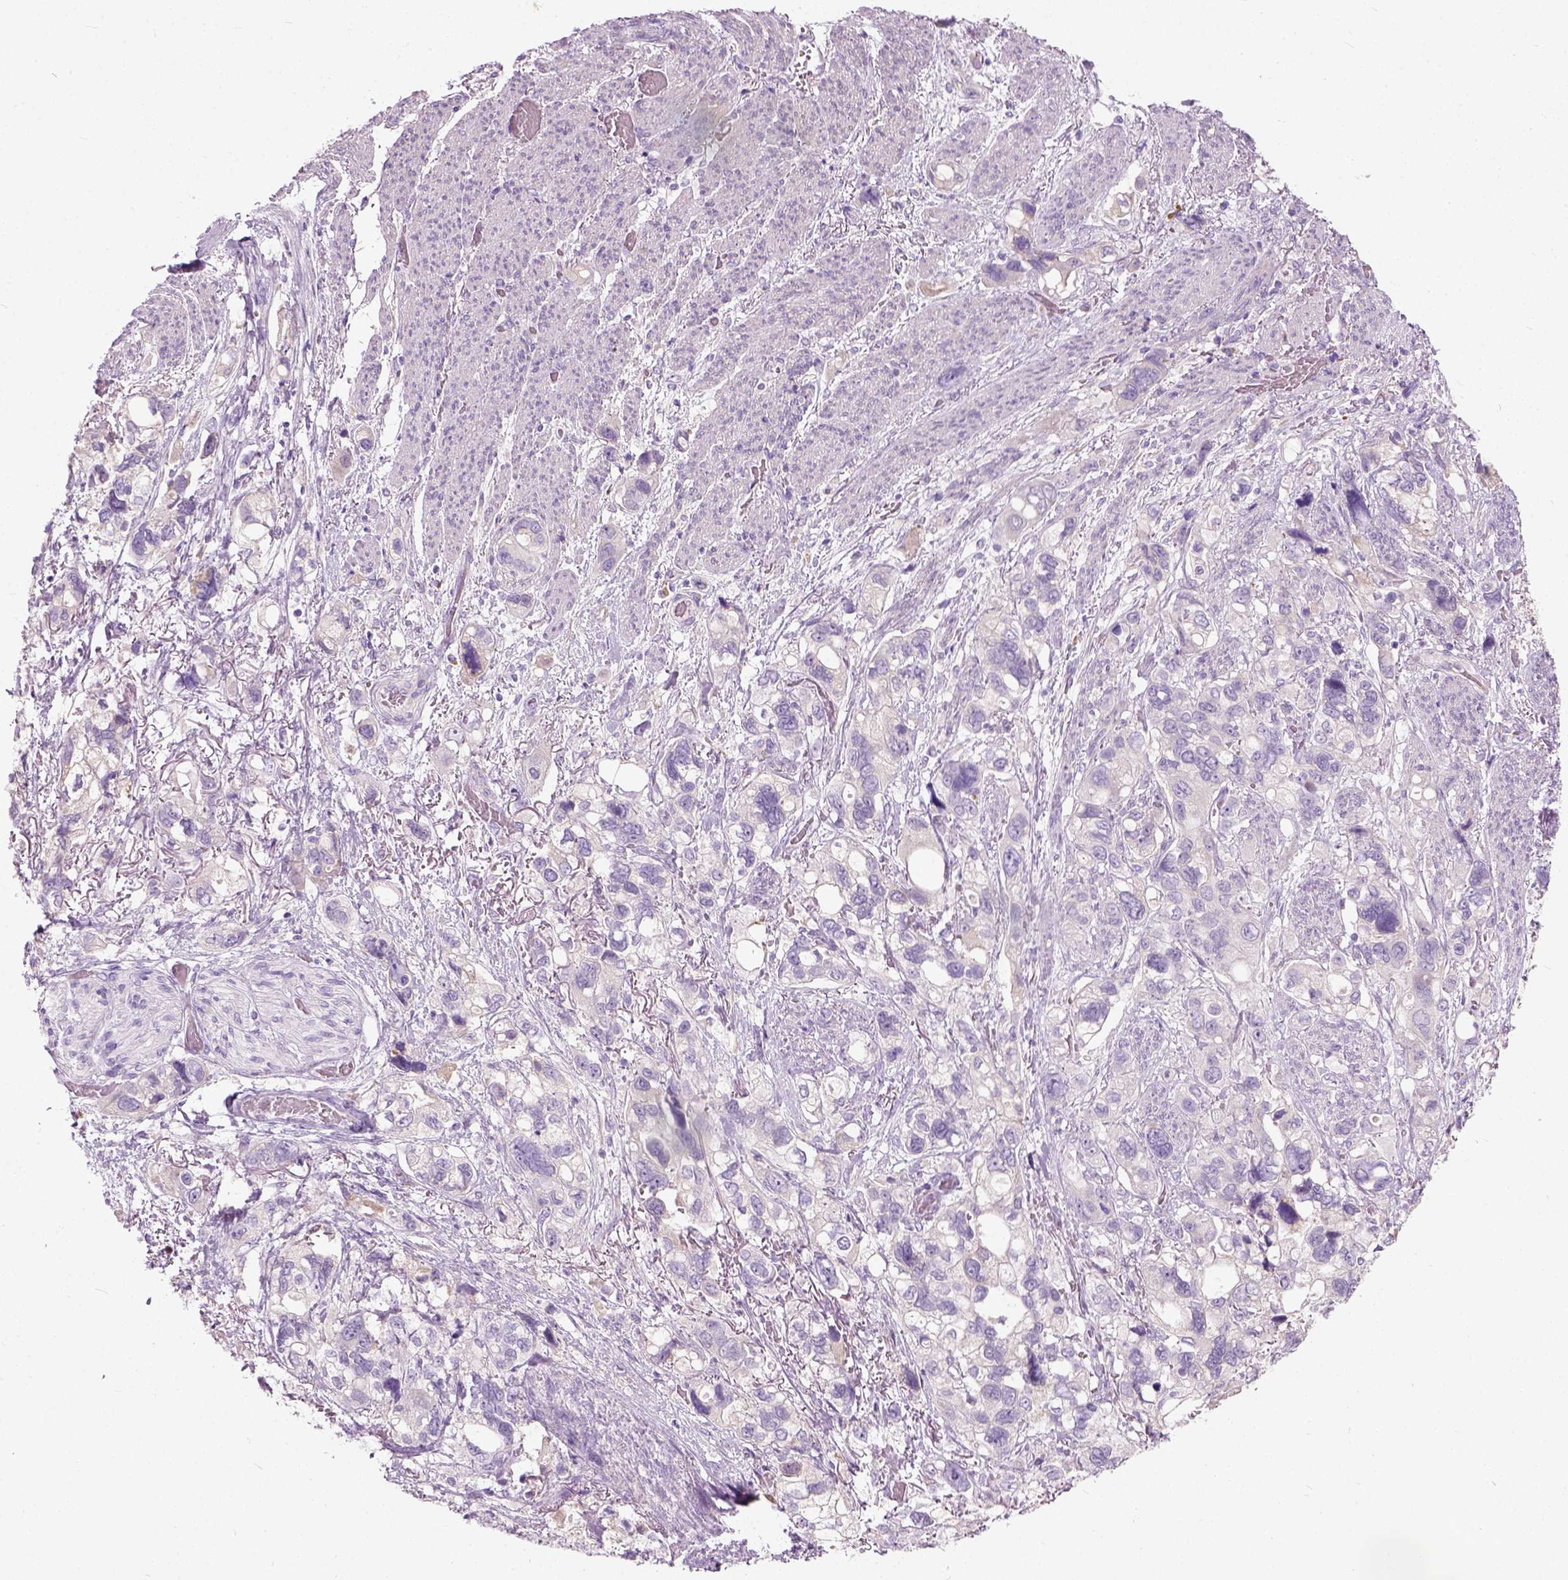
{"staining": {"intensity": "negative", "quantity": "none", "location": "none"}, "tissue": "stomach cancer", "cell_type": "Tumor cells", "image_type": "cancer", "snomed": [{"axis": "morphology", "description": "Adenocarcinoma, NOS"}, {"axis": "topography", "description": "Stomach, upper"}], "caption": "Stomach cancer (adenocarcinoma) was stained to show a protein in brown. There is no significant expression in tumor cells.", "gene": "TRIM72", "patient": {"sex": "female", "age": 81}}